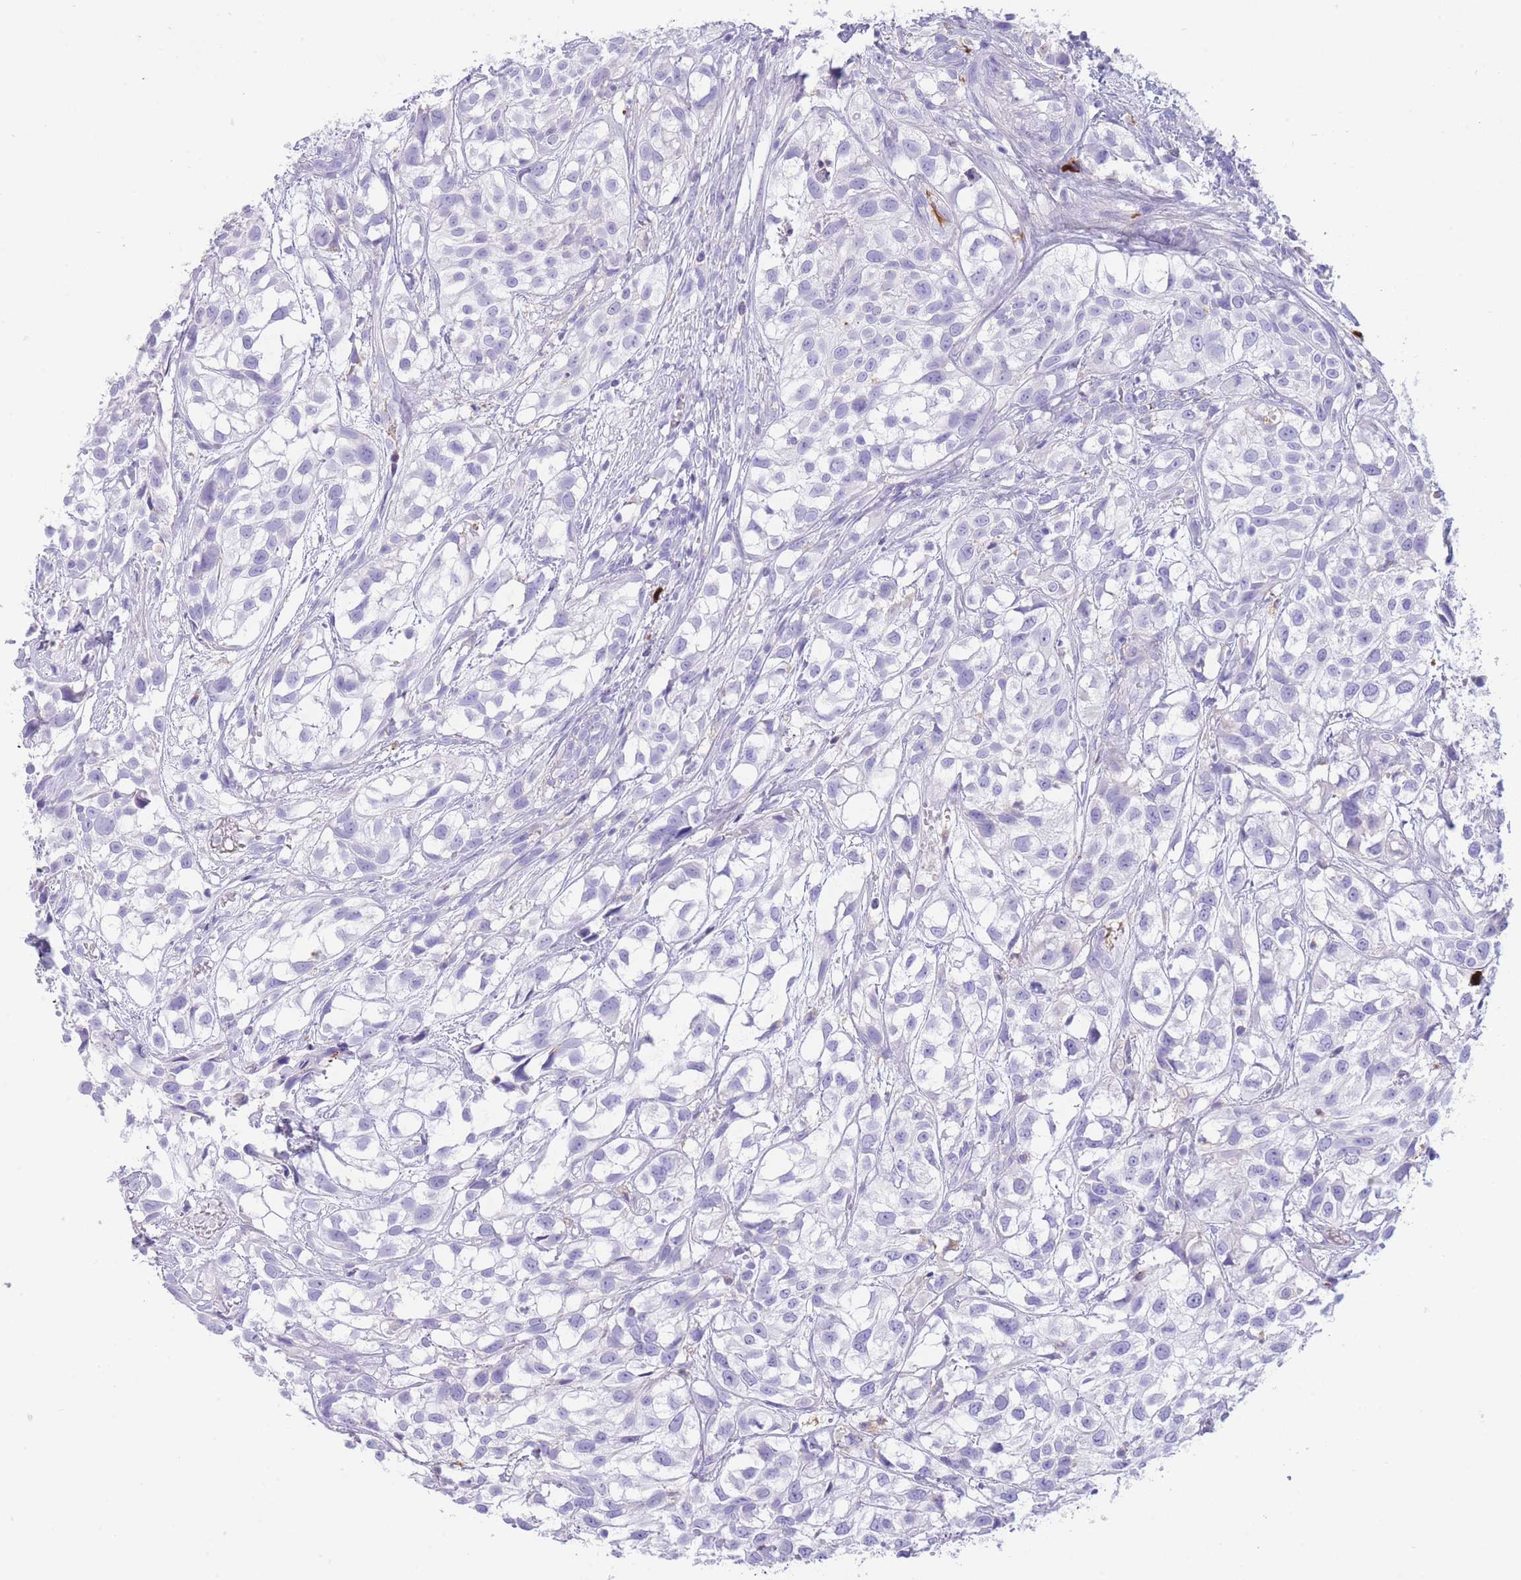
{"staining": {"intensity": "negative", "quantity": "none", "location": "none"}, "tissue": "urothelial cancer", "cell_type": "Tumor cells", "image_type": "cancer", "snomed": [{"axis": "morphology", "description": "Urothelial carcinoma, High grade"}, {"axis": "topography", "description": "Urinary bladder"}], "caption": "A micrograph of human urothelial carcinoma (high-grade) is negative for staining in tumor cells.", "gene": "PLBD1", "patient": {"sex": "male", "age": 56}}